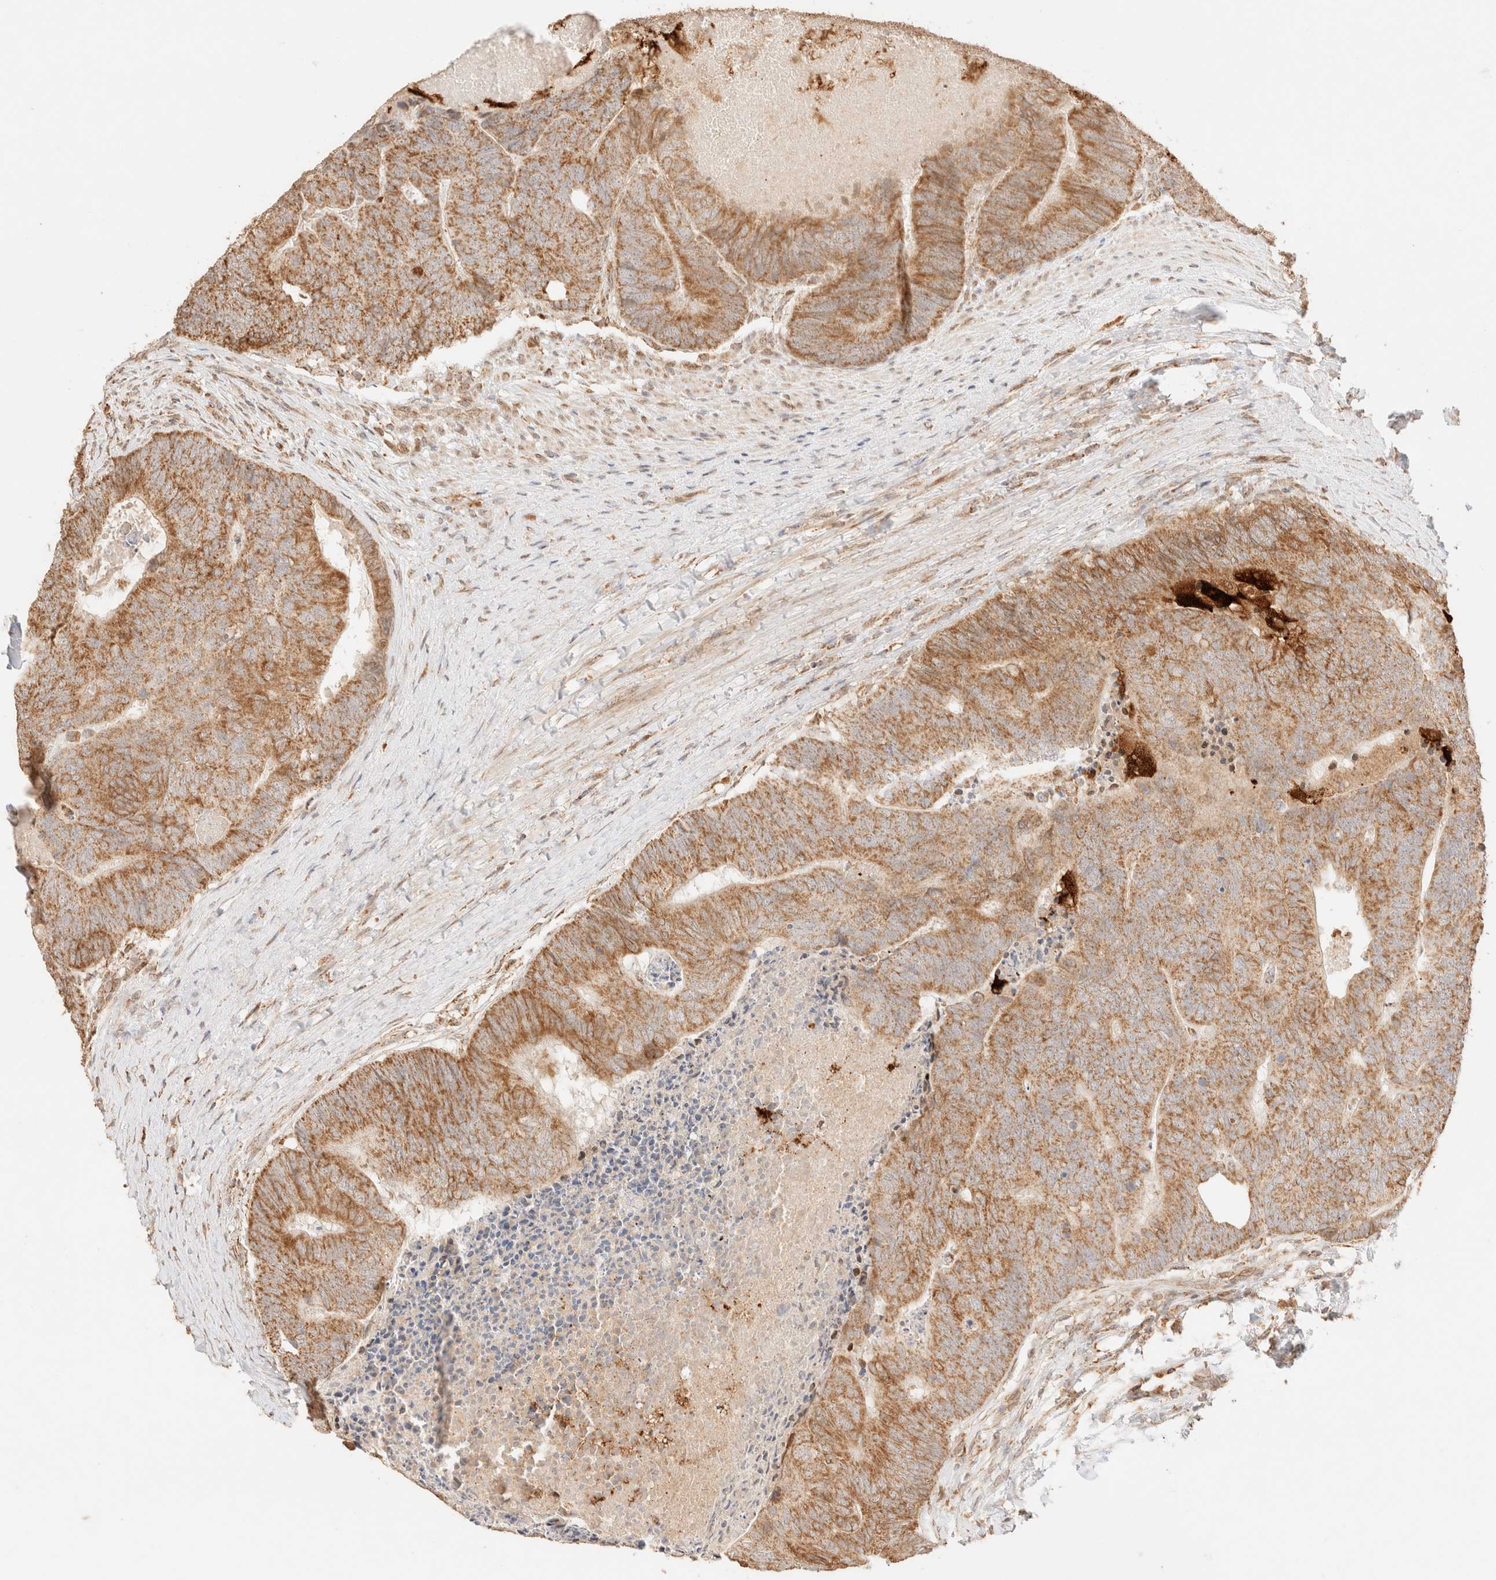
{"staining": {"intensity": "moderate", "quantity": ">75%", "location": "cytoplasmic/membranous"}, "tissue": "colorectal cancer", "cell_type": "Tumor cells", "image_type": "cancer", "snomed": [{"axis": "morphology", "description": "Adenocarcinoma, NOS"}, {"axis": "topography", "description": "Colon"}], "caption": "Adenocarcinoma (colorectal) was stained to show a protein in brown. There is medium levels of moderate cytoplasmic/membranous expression in about >75% of tumor cells.", "gene": "TACO1", "patient": {"sex": "female", "age": 67}}